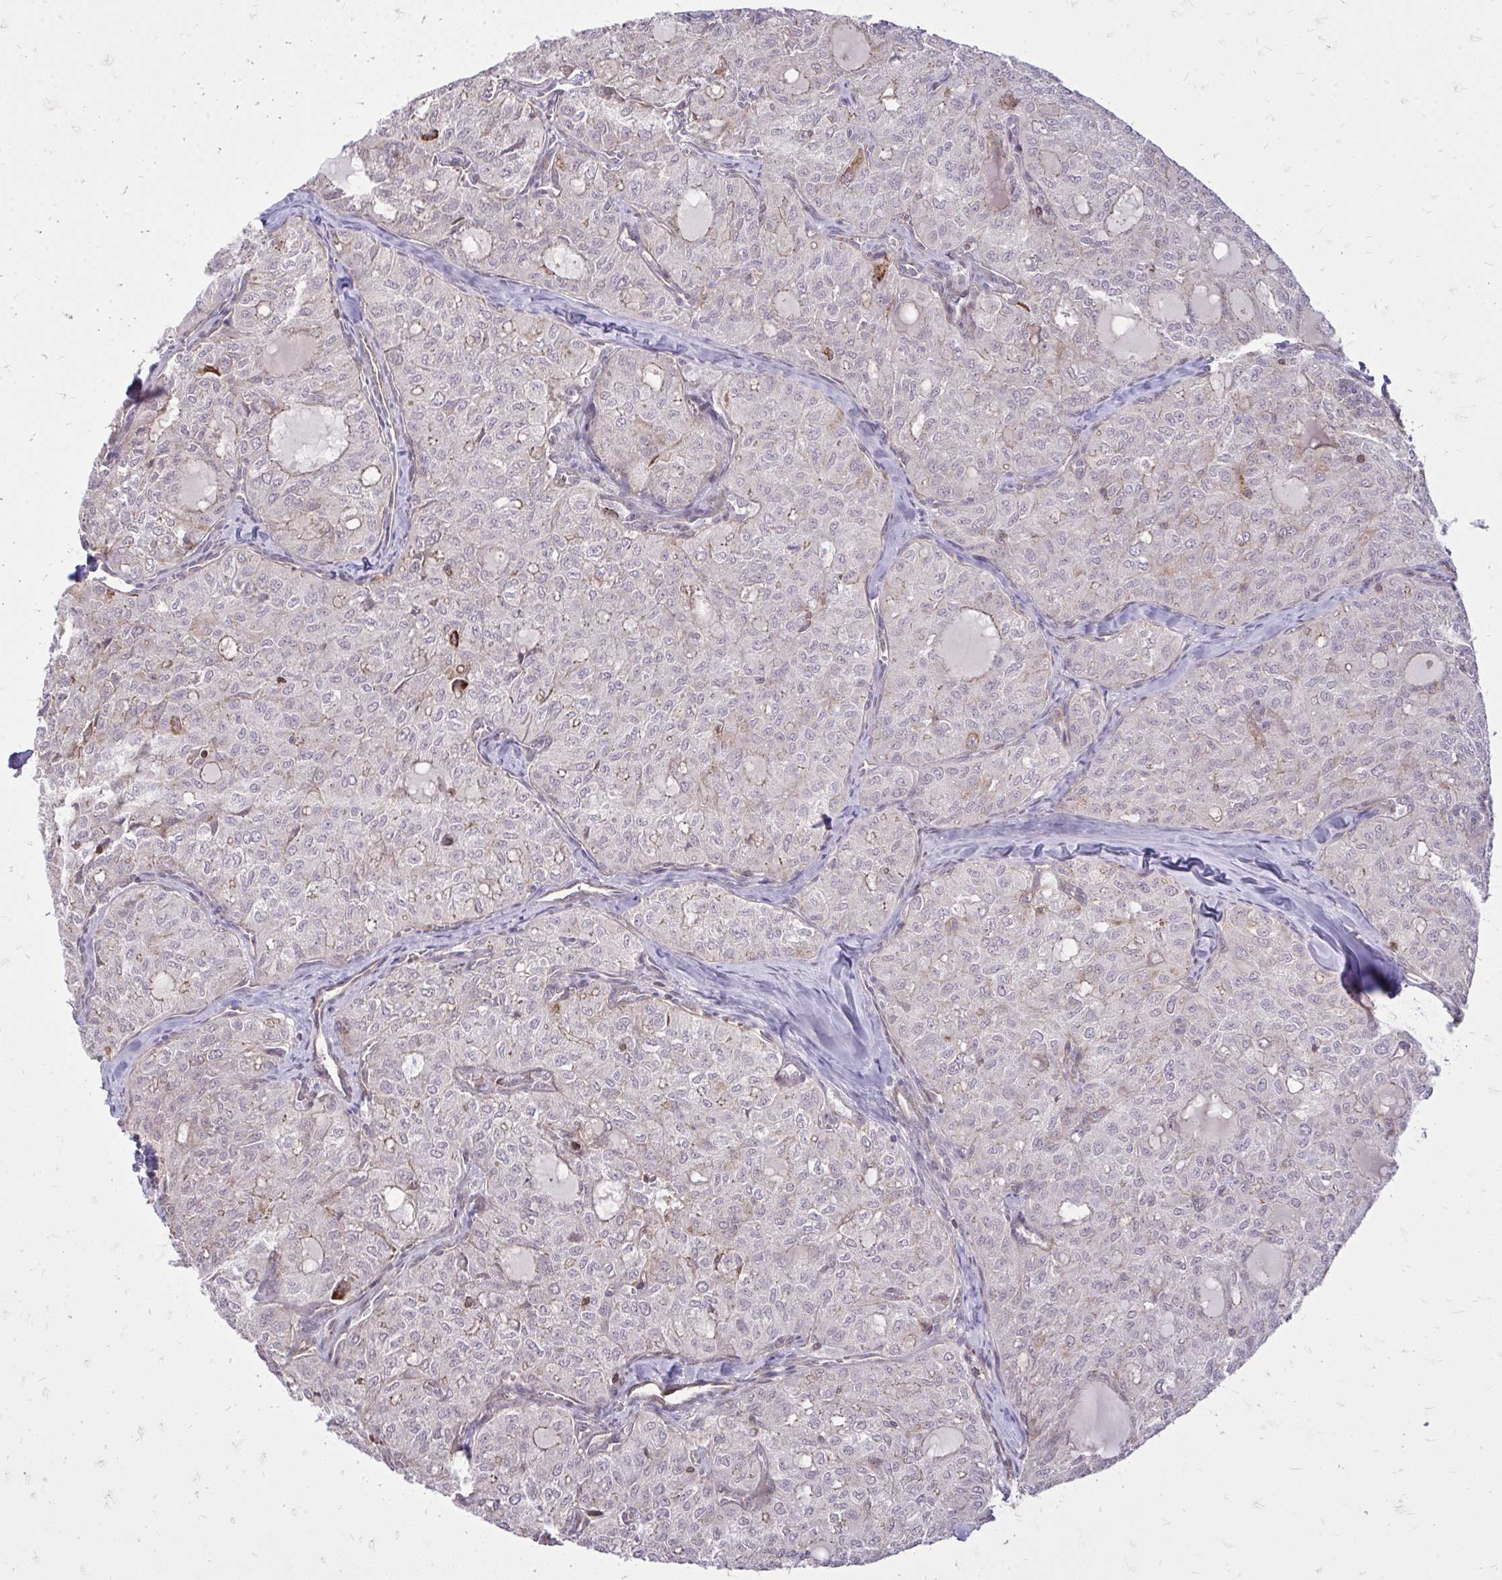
{"staining": {"intensity": "negative", "quantity": "none", "location": "none"}, "tissue": "thyroid cancer", "cell_type": "Tumor cells", "image_type": "cancer", "snomed": [{"axis": "morphology", "description": "Follicular adenoma carcinoma, NOS"}, {"axis": "topography", "description": "Thyroid gland"}], "caption": "A micrograph of thyroid cancer (follicular adenoma carcinoma) stained for a protein displays no brown staining in tumor cells.", "gene": "SLC7A5", "patient": {"sex": "male", "age": 75}}